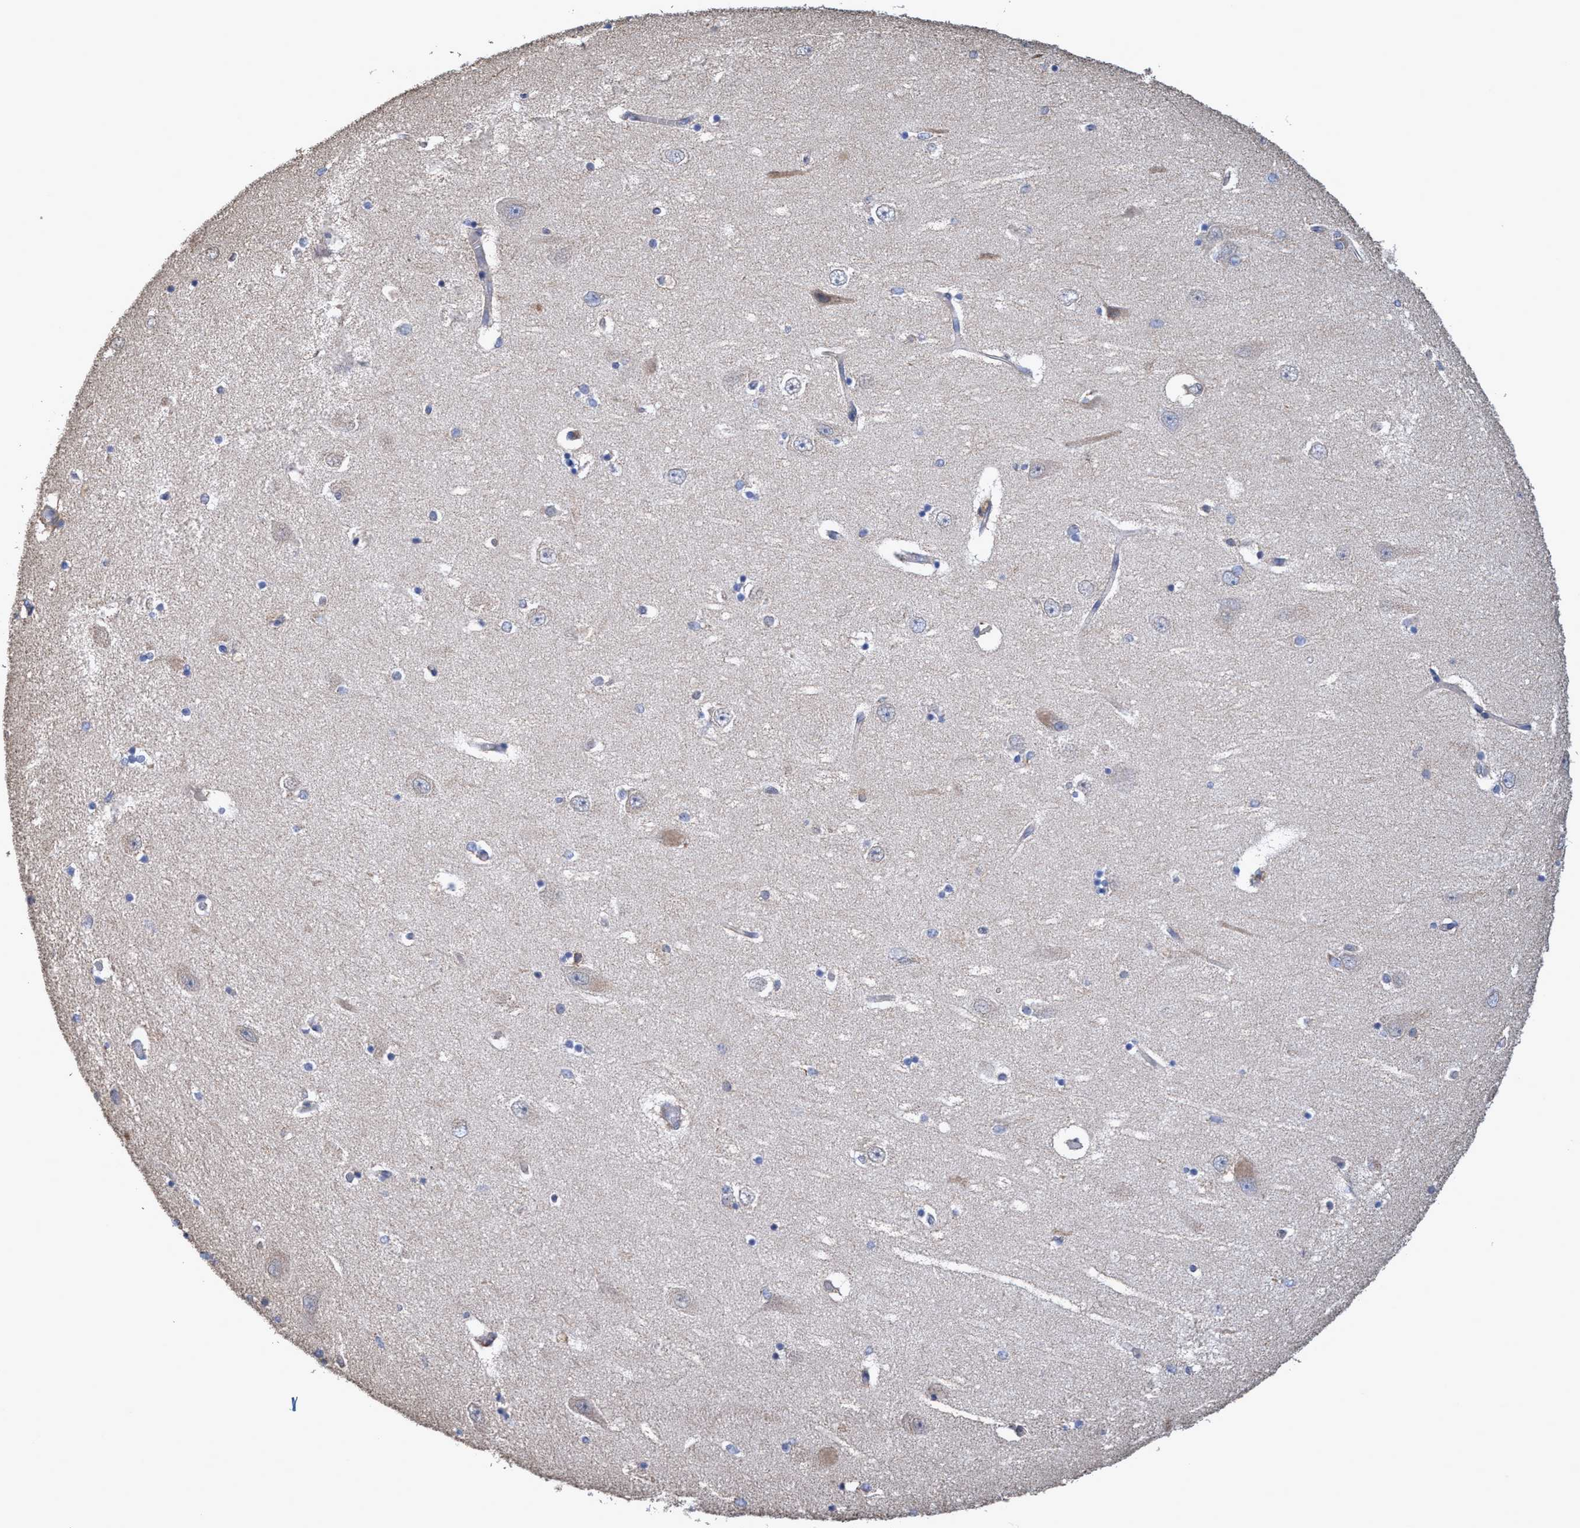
{"staining": {"intensity": "negative", "quantity": "none", "location": "none"}, "tissue": "hippocampus", "cell_type": "Glial cells", "image_type": "normal", "snomed": [{"axis": "morphology", "description": "Normal tissue, NOS"}, {"axis": "topography", "description": "Hippocampus"}], "caption": "IHC micrograph of unremarkable hippocampus stained for a protein (brown), which demonstrates no positivity in glial cells. (IHC, brightfield microscopy, high magnification).", "gene": "BICD2", "patient": {"sex": "female", "age": 54}}